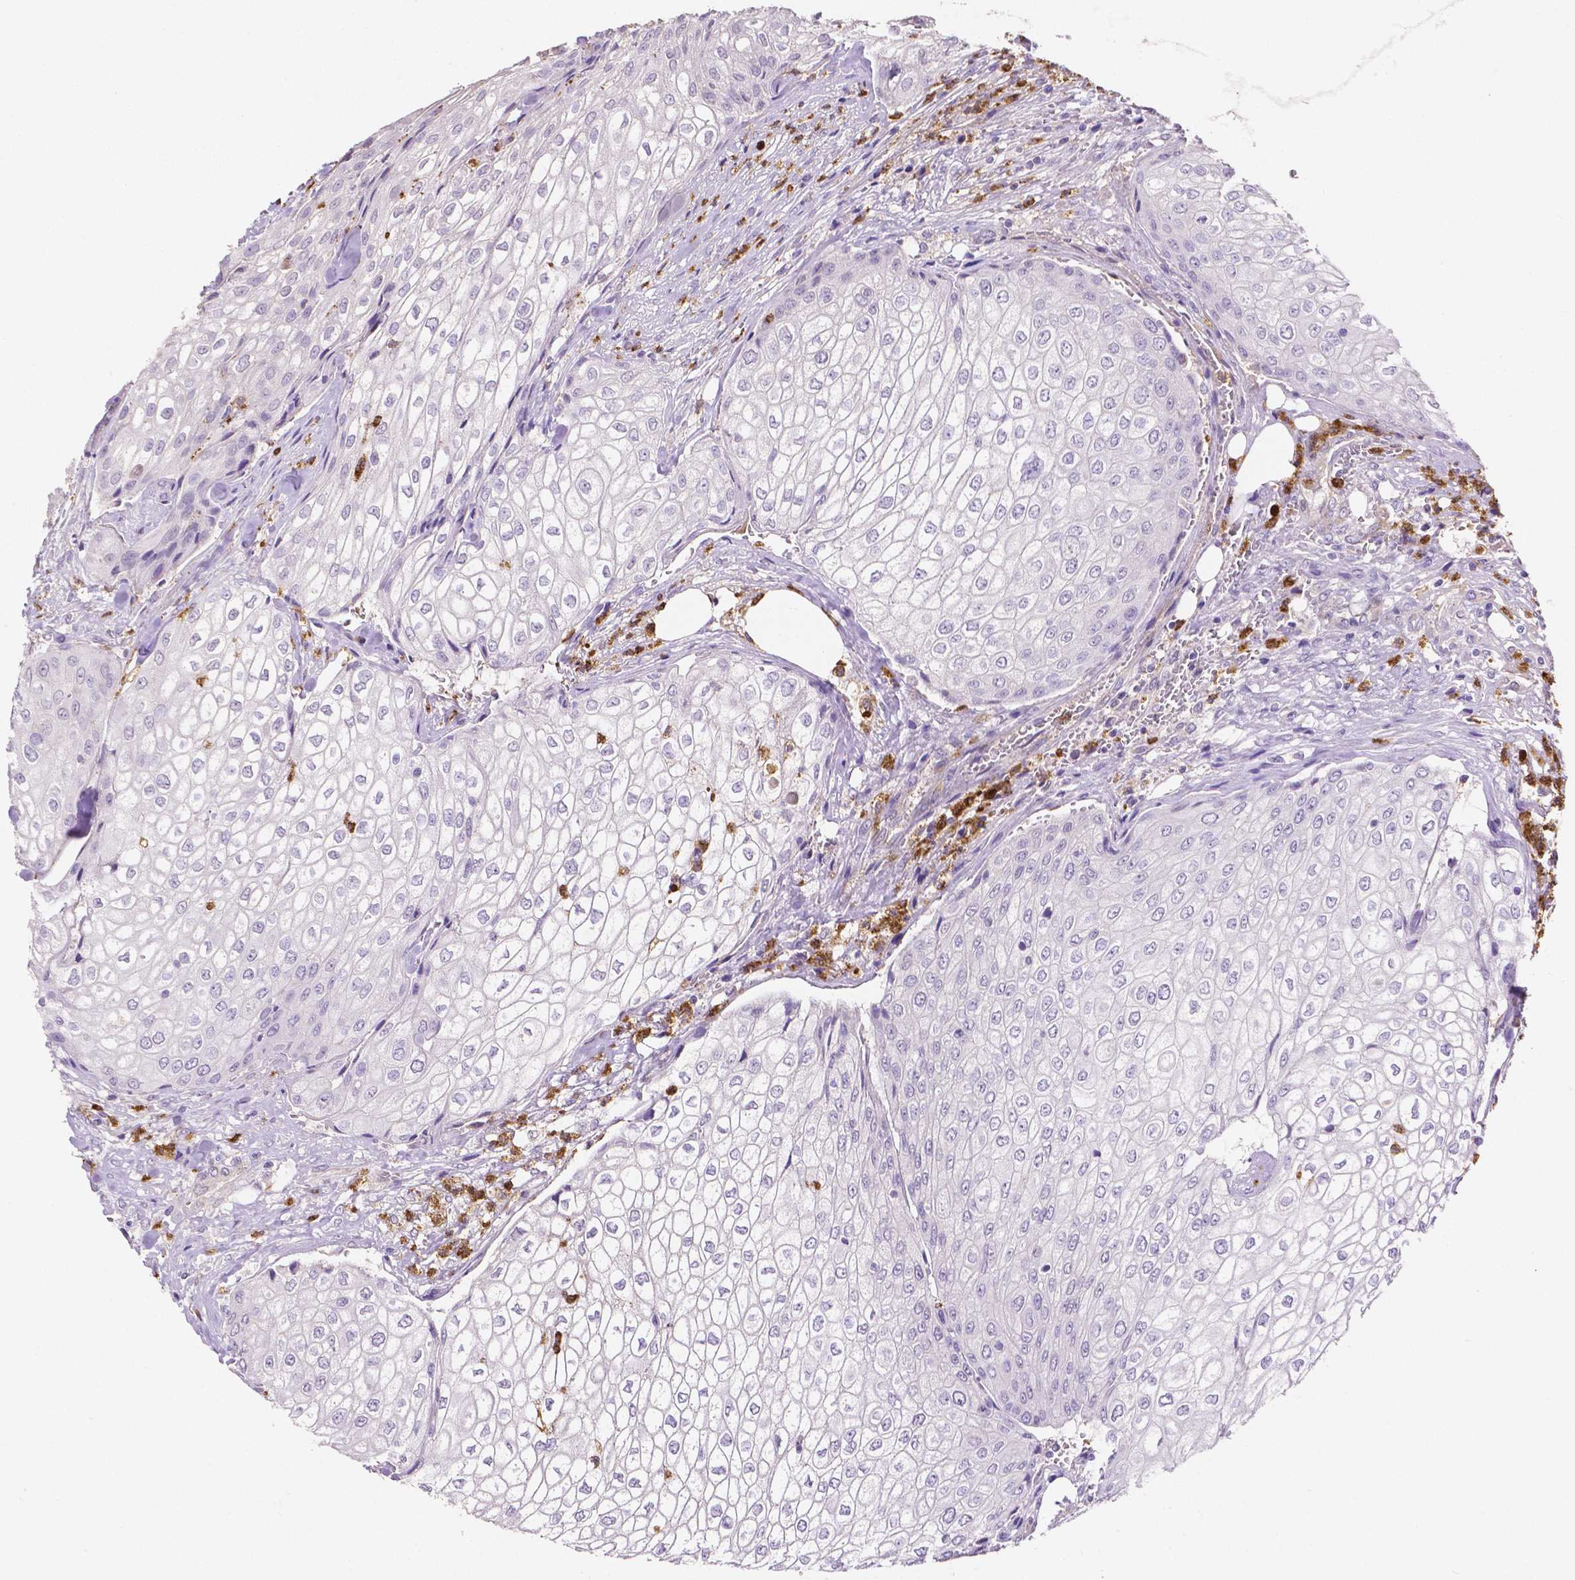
{"staining": {"intensity": "negative", "quantity": "none", "location": "none"}, "tissue": "urothelial cancer", "cell_type": "Tumor cells", "image_type": "cancer", "snomed": [{"axis": "morphology", "description": "Urothelial carcinoma, High grade"}, {"axis": "topography", "description": "Urinary bladder"}], "caption": "A histopathology image of urothelial cancer stained for a protein reveals no brown staining in tumor cells. (Stains: DAB immunohistochemistry with hematoxylin counter stain, Microscopy: brightfield microscopy at high magnification).", "gene": "MMP9", "patient": {"sex": "male", "age": 62}}